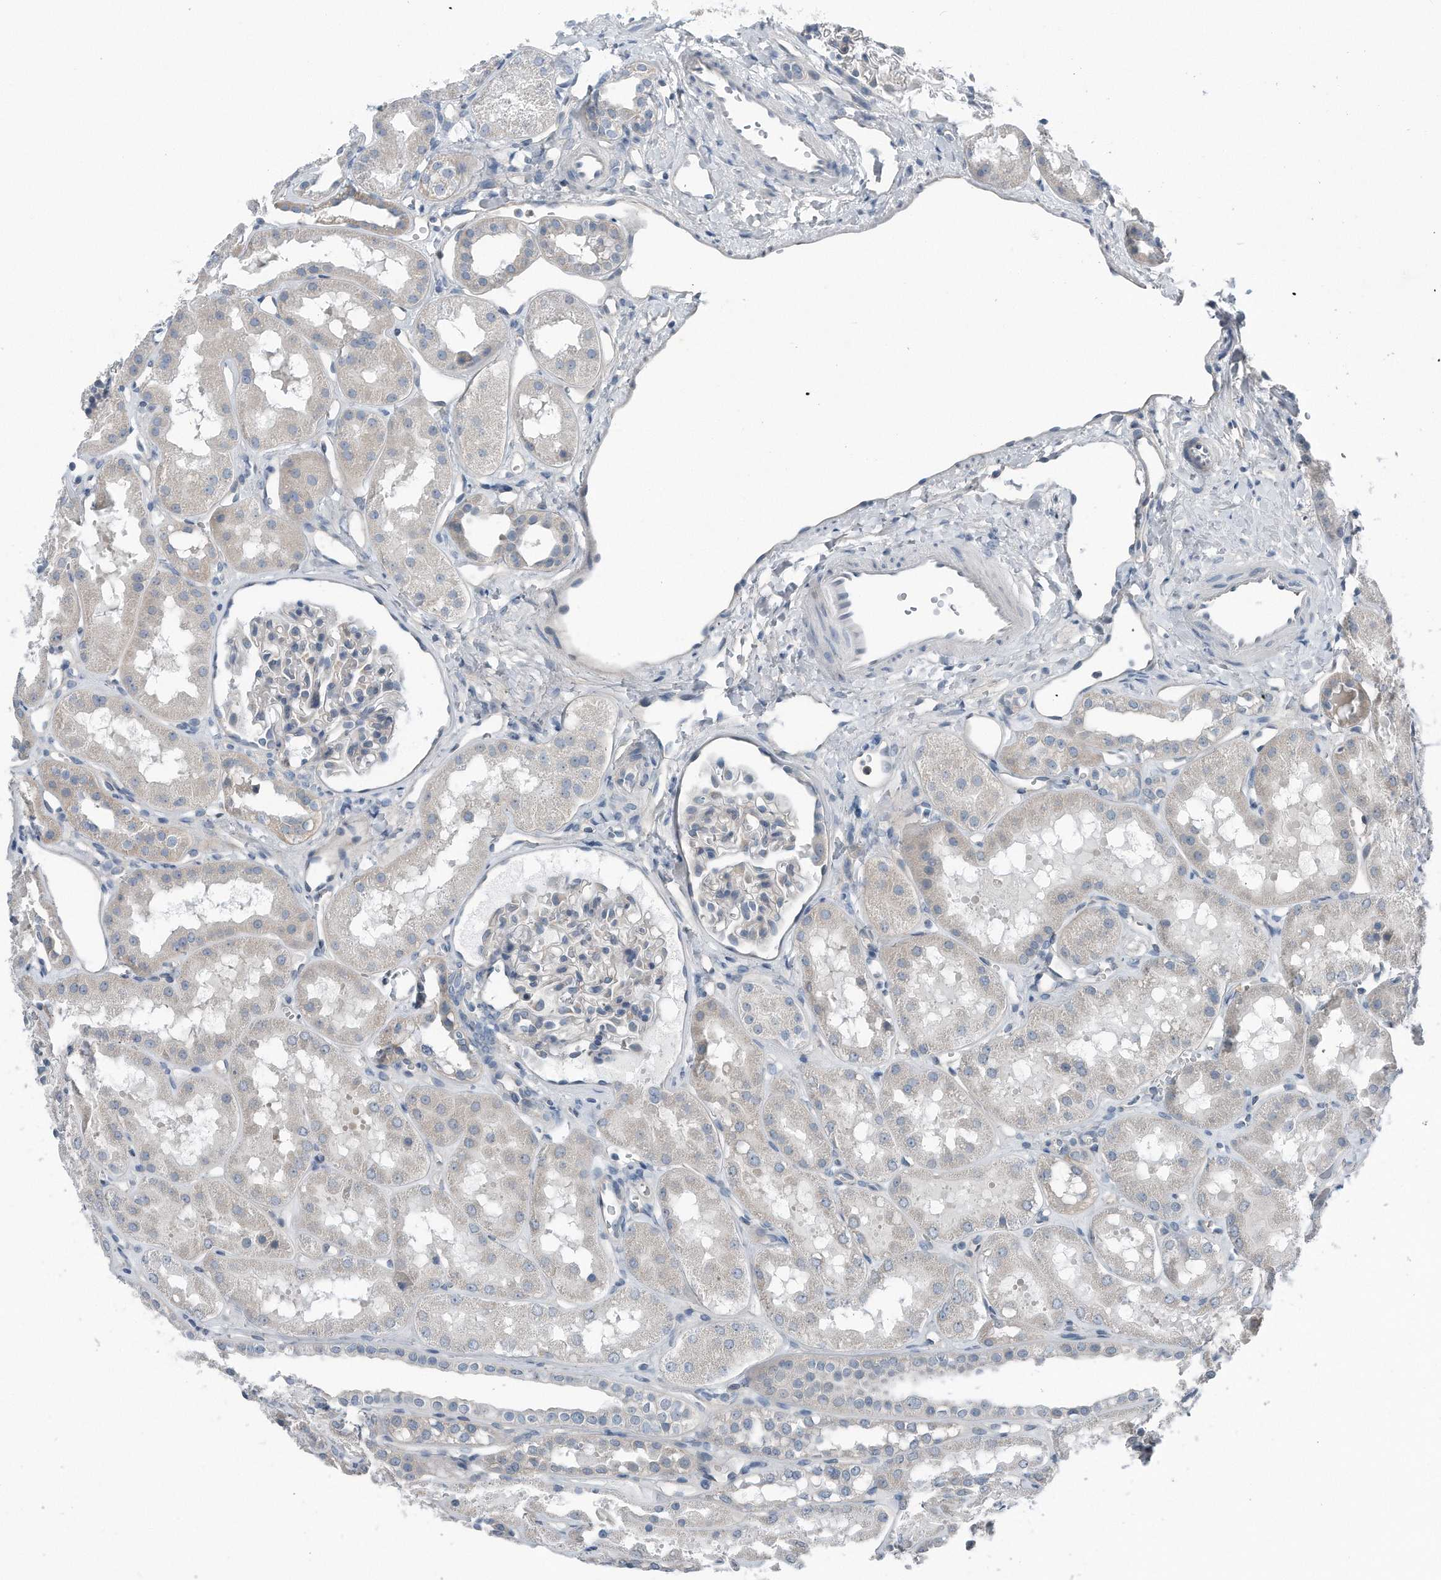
{"staining": {"intensity": "negative", "quantity": "none", "location": "none"}, "tissue": "kidney", "cell_type": "Cells in glomeruli", "image_type": "normal", "snomed": [{"axis": "morphology", "description": "Normal tissue, NOS"}, {"axis": "topography", "description": "Kidney"}], "caption": "This is an immunohistochemistry (IHC) image of benign human kidney. There is no staining in cells in glomeruli.", "gene": "YRDC", "patient": {"sex": "male", "age": 16}}